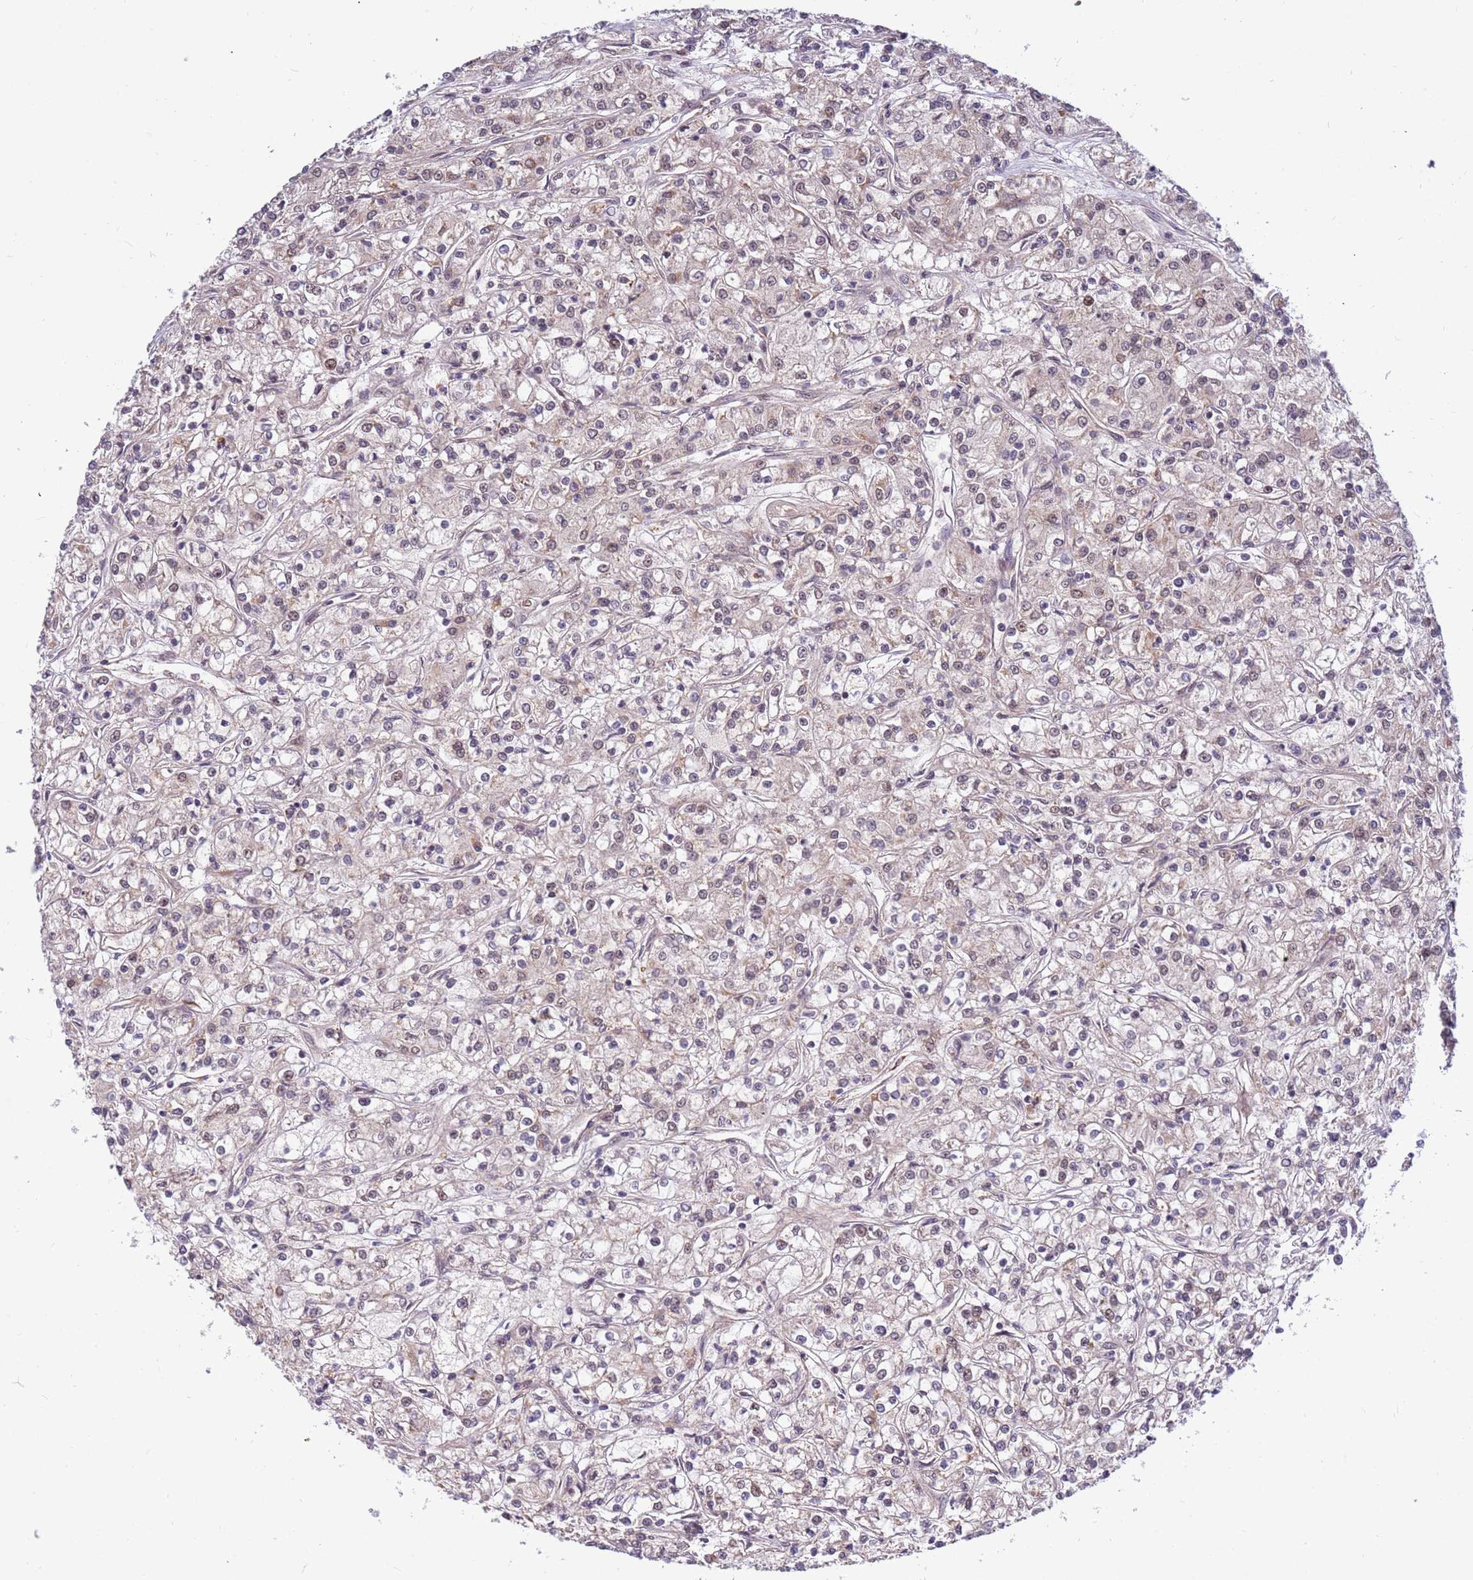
{"staining": {"intensity": "negative", "quantity": "none", "location": "none"}, "tissue": "renal cancer", "cell_type": "Tumor cells", "image_type": "cancer", "snomed": [{"axis": "morphology", "description": "Adenocarcinoma, NOS"}, {"axis": "topography", "description": "Kidney"}], "caption": "A high-resolution image shows immunohistochemistry (IHC) staining of renal adenocarcinoma, which reveals no significant expression in tumor cells. (DAB (3,3'-diaminobenzidine) immunohistochemistry, high magnification).", "gene": "HAUS3", "patient": {"sex": "female", "age": 59}}